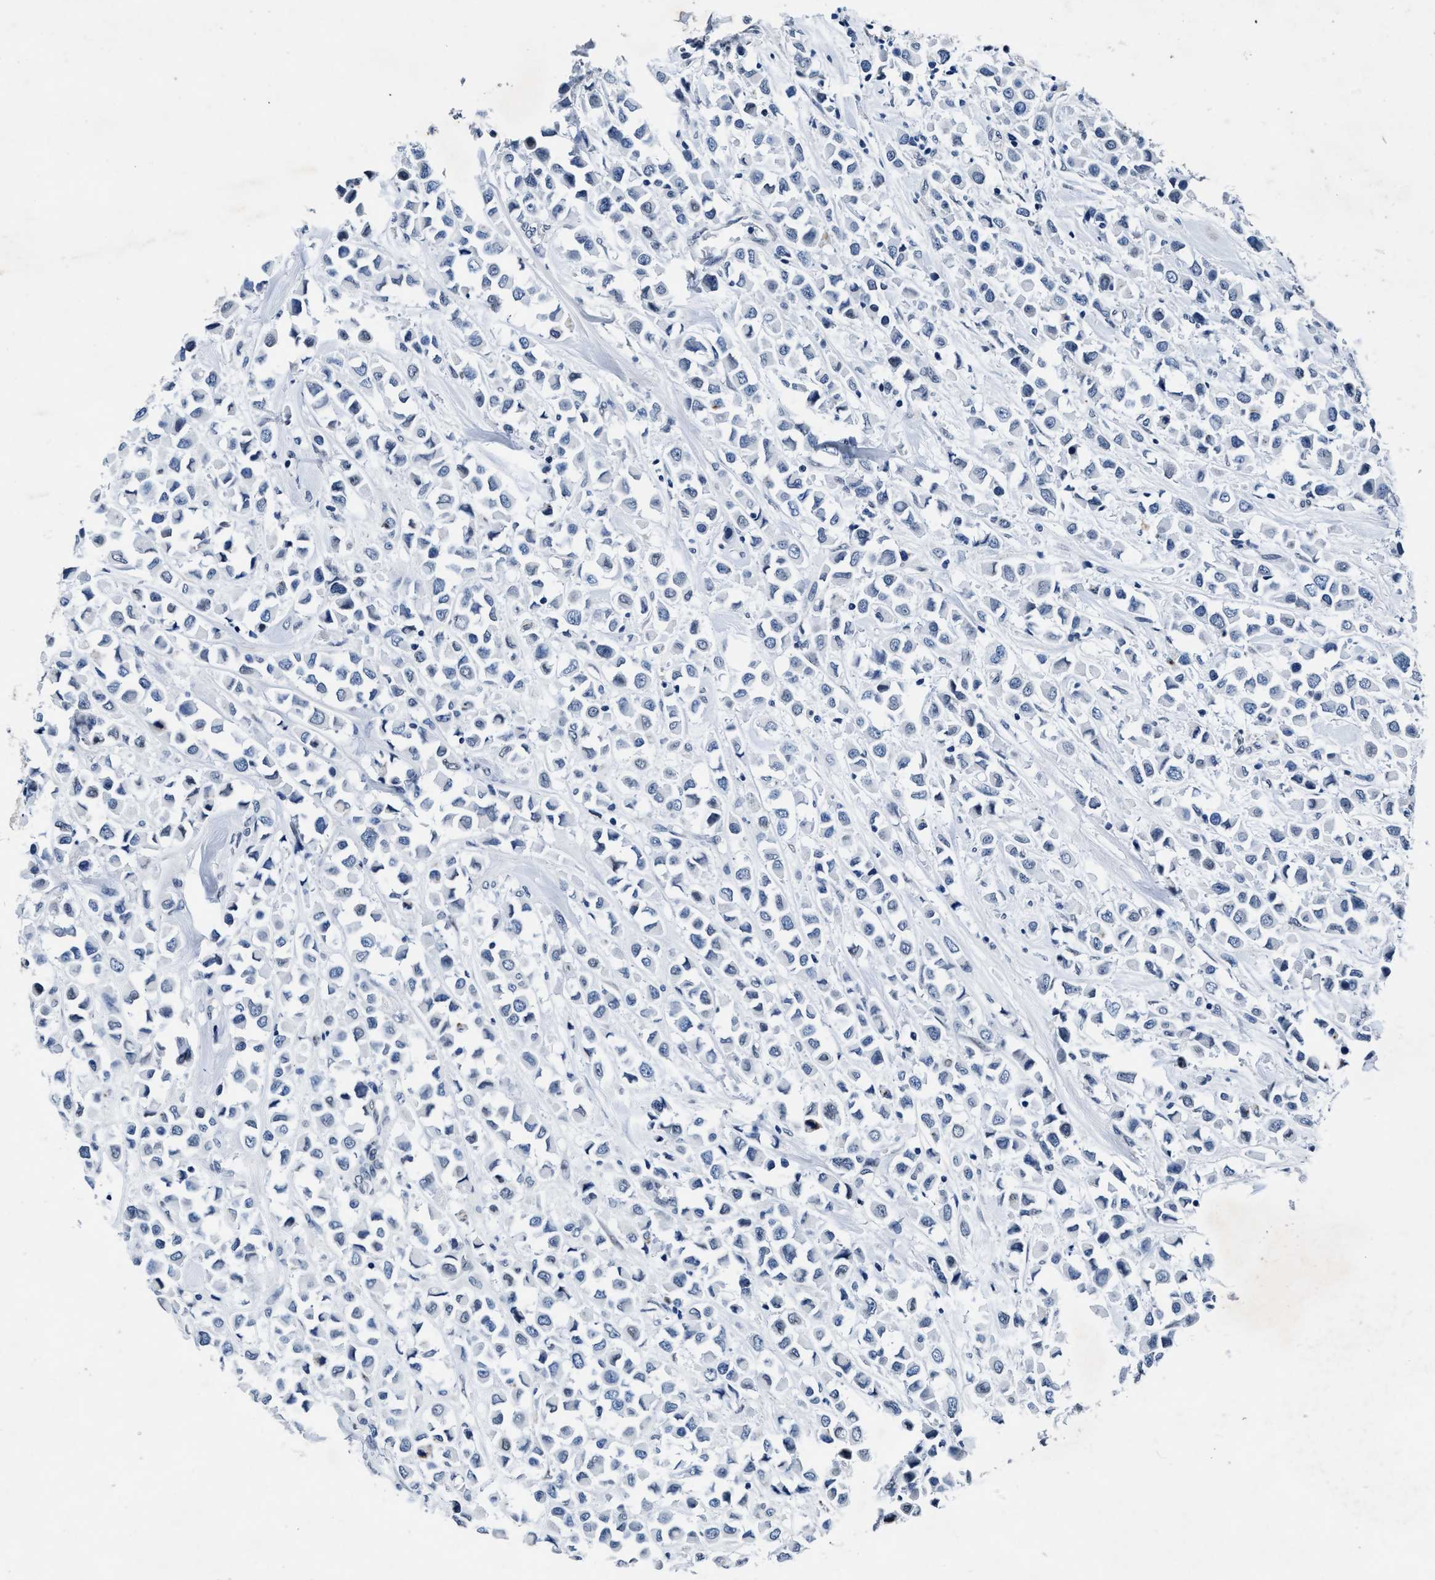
{"staining": {"intensity": "negative", "quantity": "none", "location": "none"}, "tissue": "breast cancer", "cell_type": "Tumor cells", "image_type": "cancer", "snomed": [{"axis": "morphology", "description": "Duct carcinoma"}, {"axis": "topography", "description": "Breast"}], "caption": "High magnification brightfield microscopy of breast cancer stained with DAB (3,3'-diaminobenzidine) (brown) and counterstained with hematoxylin (blue): tumor cells show no significant staining.", "gene": "UBN2", "patient": {"sex": "female", "age": 61}}